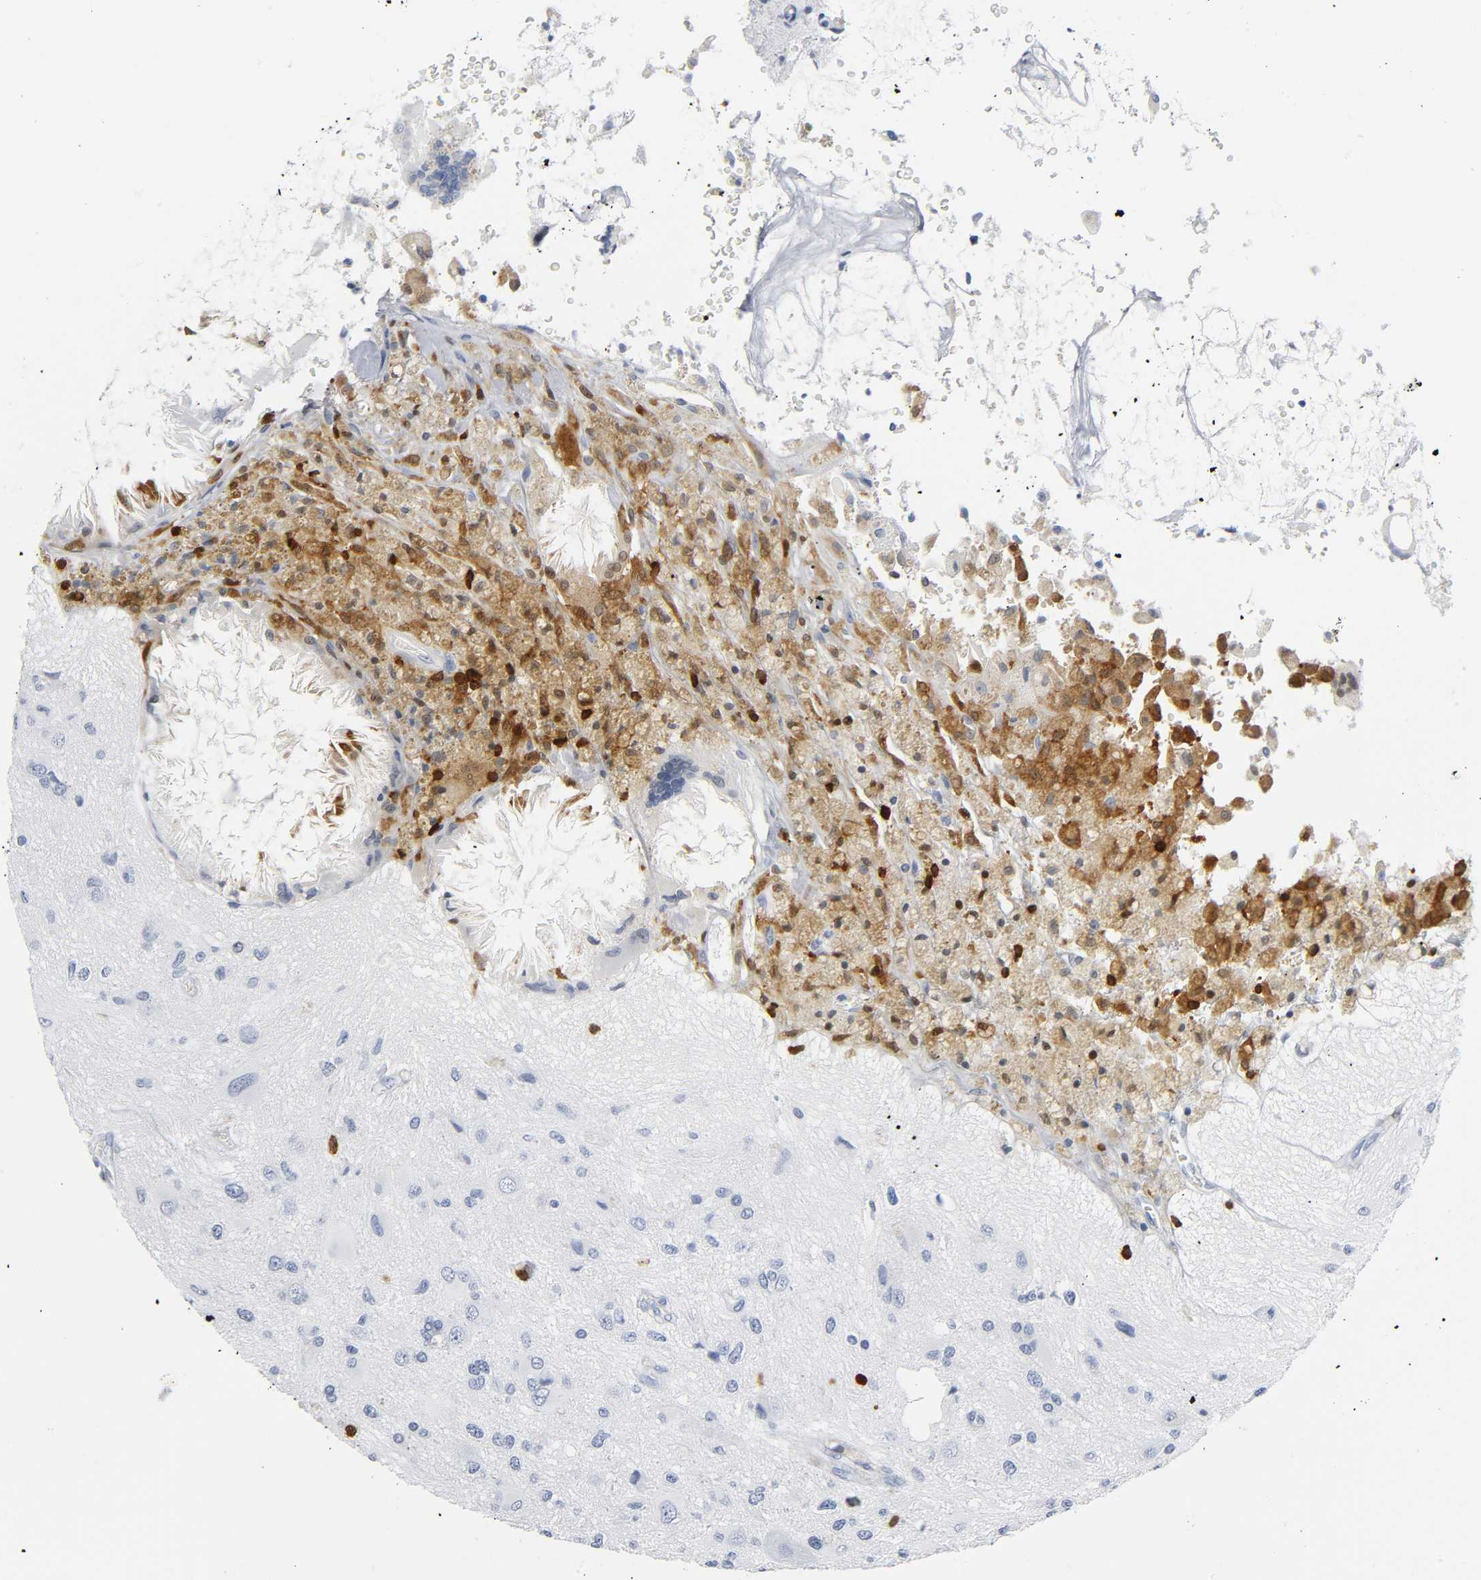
{"staining": {"intensity": "negative", "quantity": "none", "location": "none"}, "tissue": "glioma", "cell_type": "Tumor cells", "image_type": "cancer", "snomed": [{"axis": "morphology", "description": "Glioma, malignant, High grade"}, {"axis": "topography", "description": "Brain"}], "caption": "Glioma was stained to show a protein in brown. There is no significant staining in tumor cells.", "gene": "DOK2", "patient": {"sex": "male", "age": 47}}